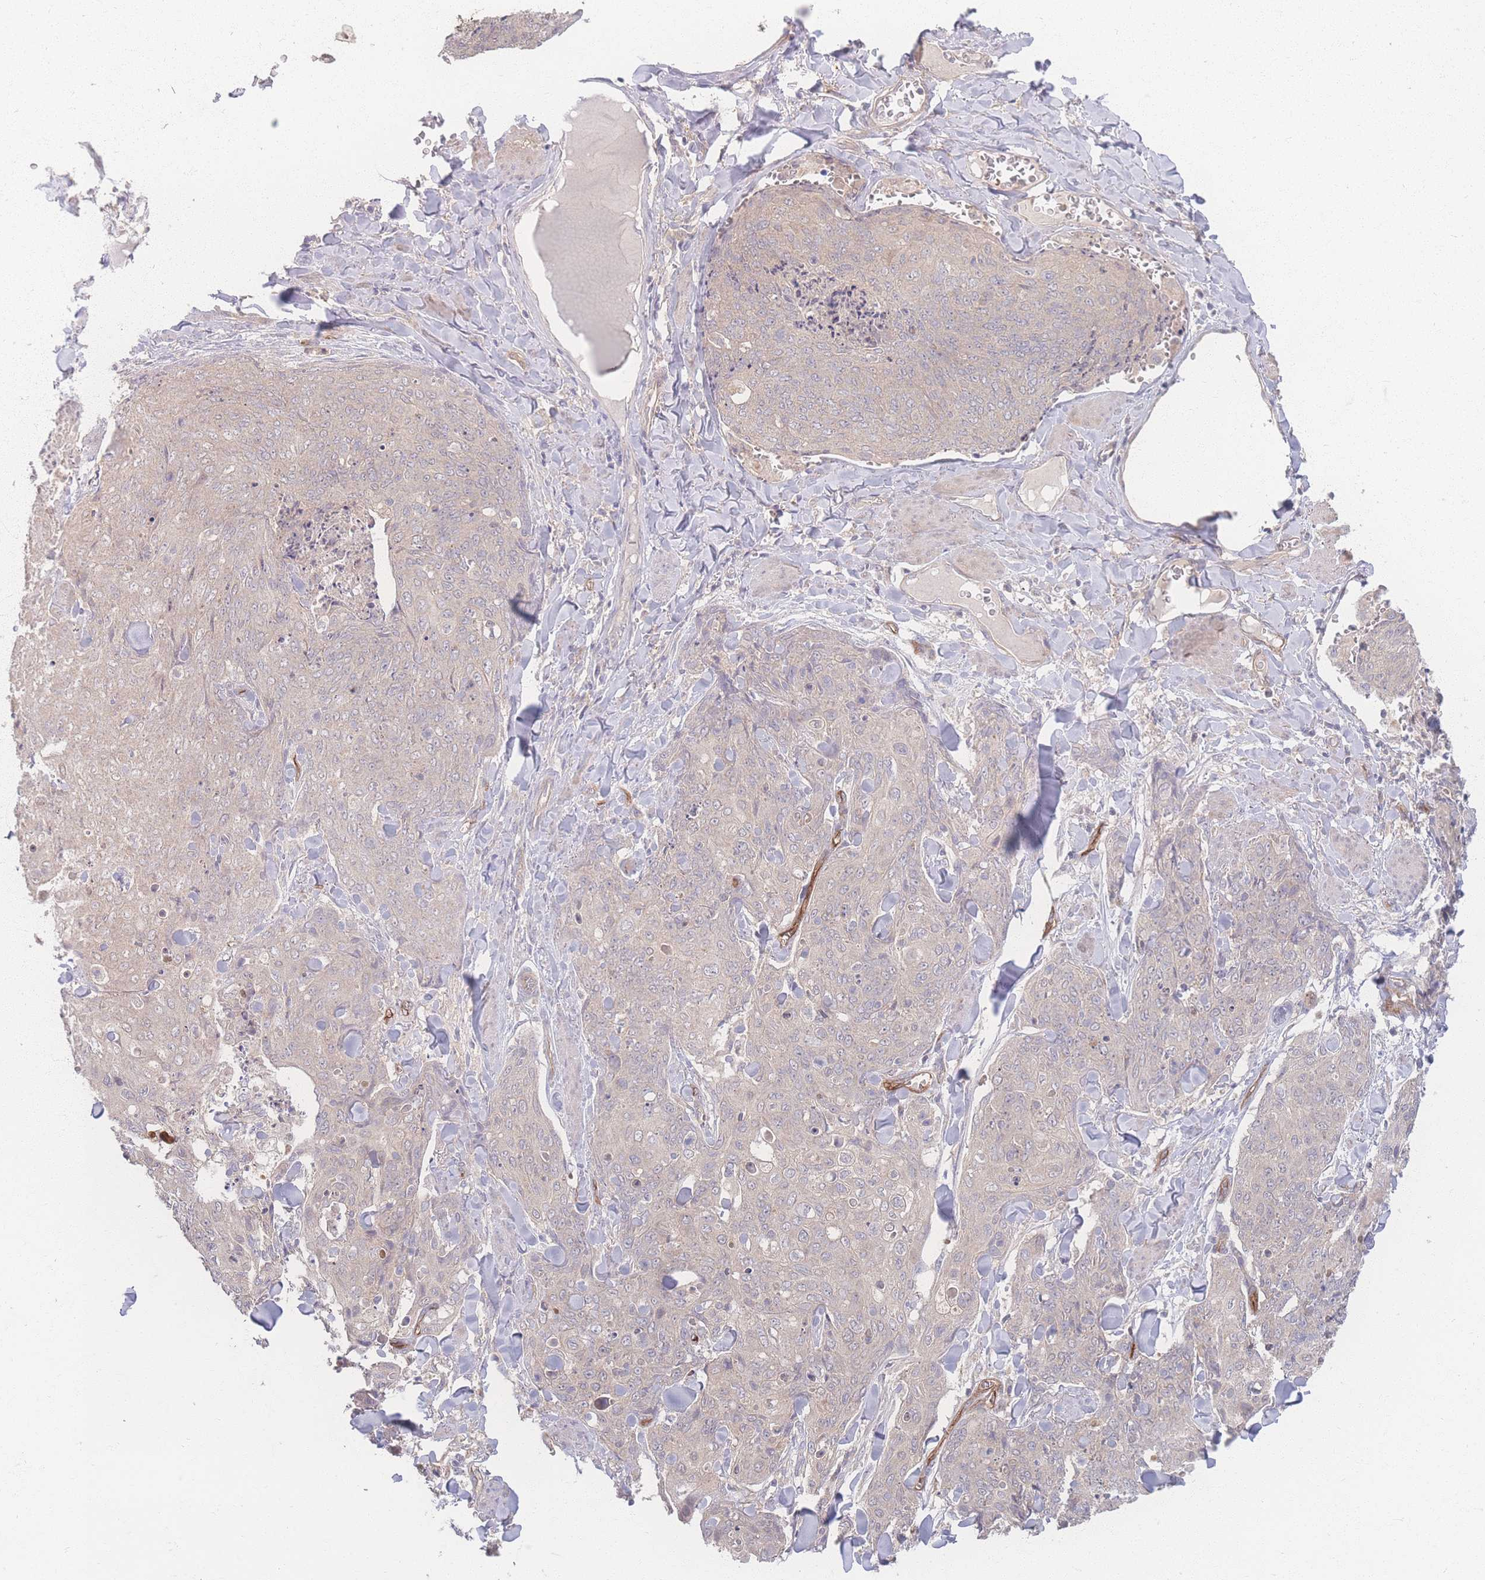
{"staining": {"intensity": "negative", "quantity": "none", "location": "none"}, "tissue": "skin cancer", "cell_type": "Tumor cells", "image_type": "cancer", "snomed": [{"axis": "morphology", "description": "Squamous cell carcinoma, NOS"}, {"axis": "topography", "description": "Skin"}, {"axis": "topography", "description": "Vulva"}], "caption": "DAB immunohistochemical staining of human skin cancer (squamous cell carcinoma) exhibits no significant expression in tumor cells. Brightfield microscopy of IHC stained with DAB (brown) and hematoxylin (blue), captured at high magnification.", "gene": "INSR", "patient": {"sex": "female", "age": 85}}